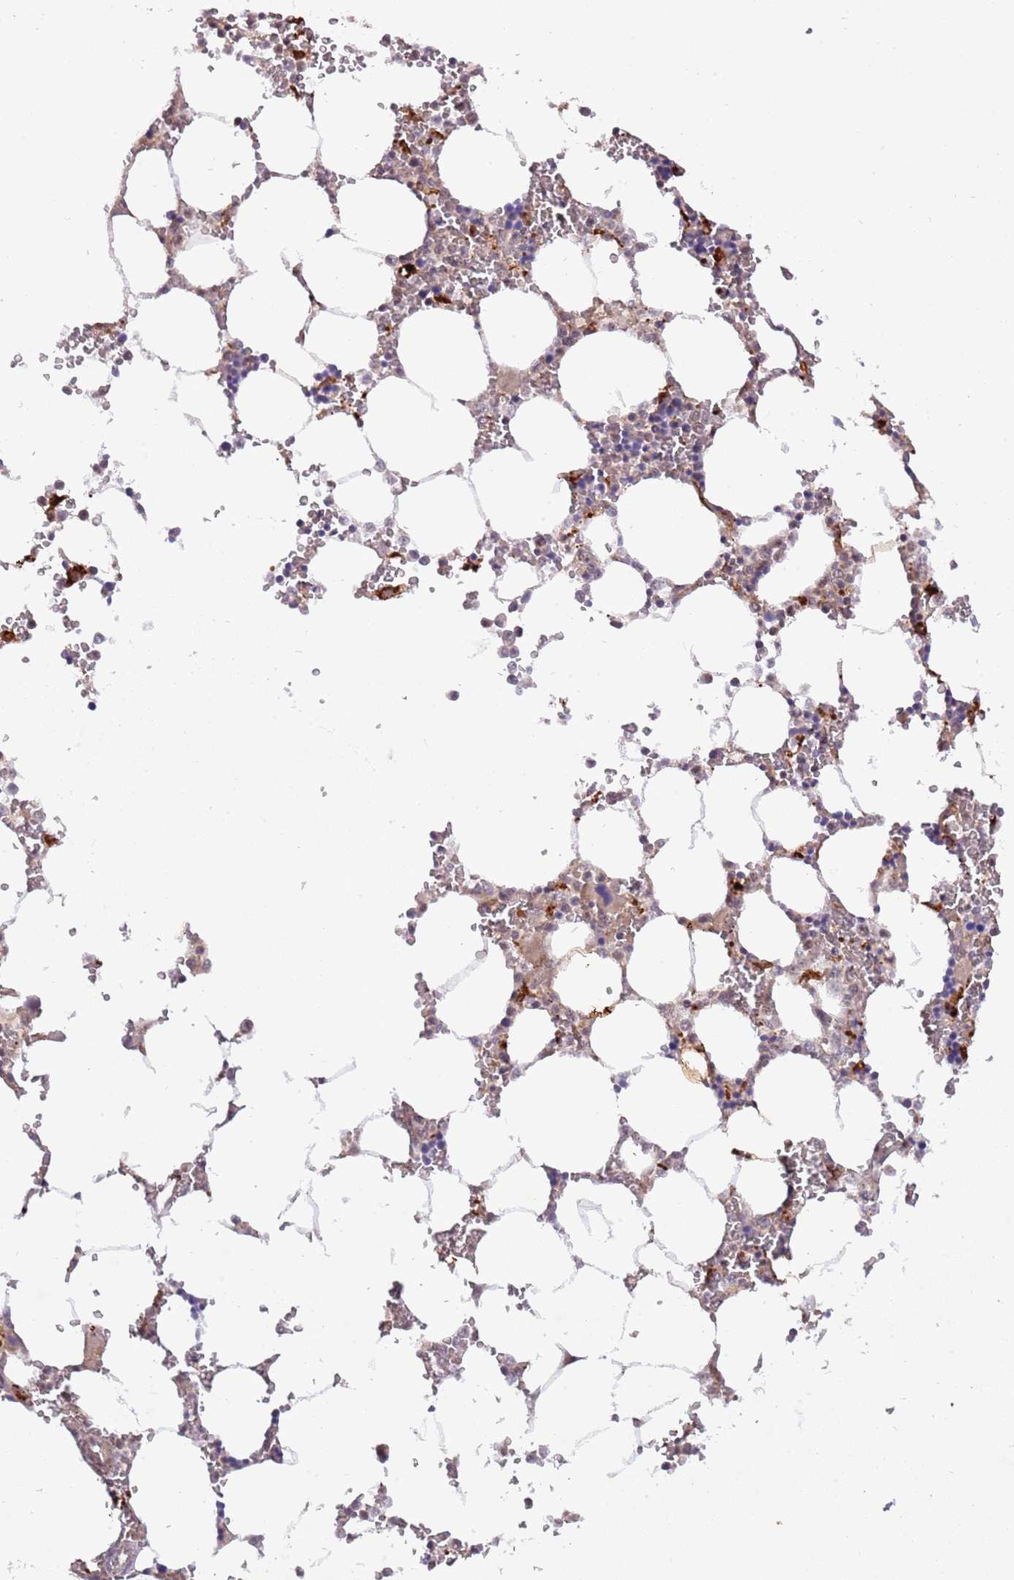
{"staining": {"intensity": "moderate", "quantity": "<25%", "location": "cytoplasmic/membranous"}, "tissue": "bone marrow", "cell_type": "Hematopoietic cells", "image_type": "normal", "snomed": [{"axis": "morphology", "description": "Normal tissue, NOS"}, {"axis": "topography", "description": "Bone marrow"}], "caption": "Immunohistochemistry histopathology image of benign human bone marrow stained for a protein (brown), which exhibits low levels of moderate cytoplasmic/membranous positivity in about <25% of hematopoietic cells.", "gene": "TRIM27", "patient": {"sex": "male", "age": 64}}